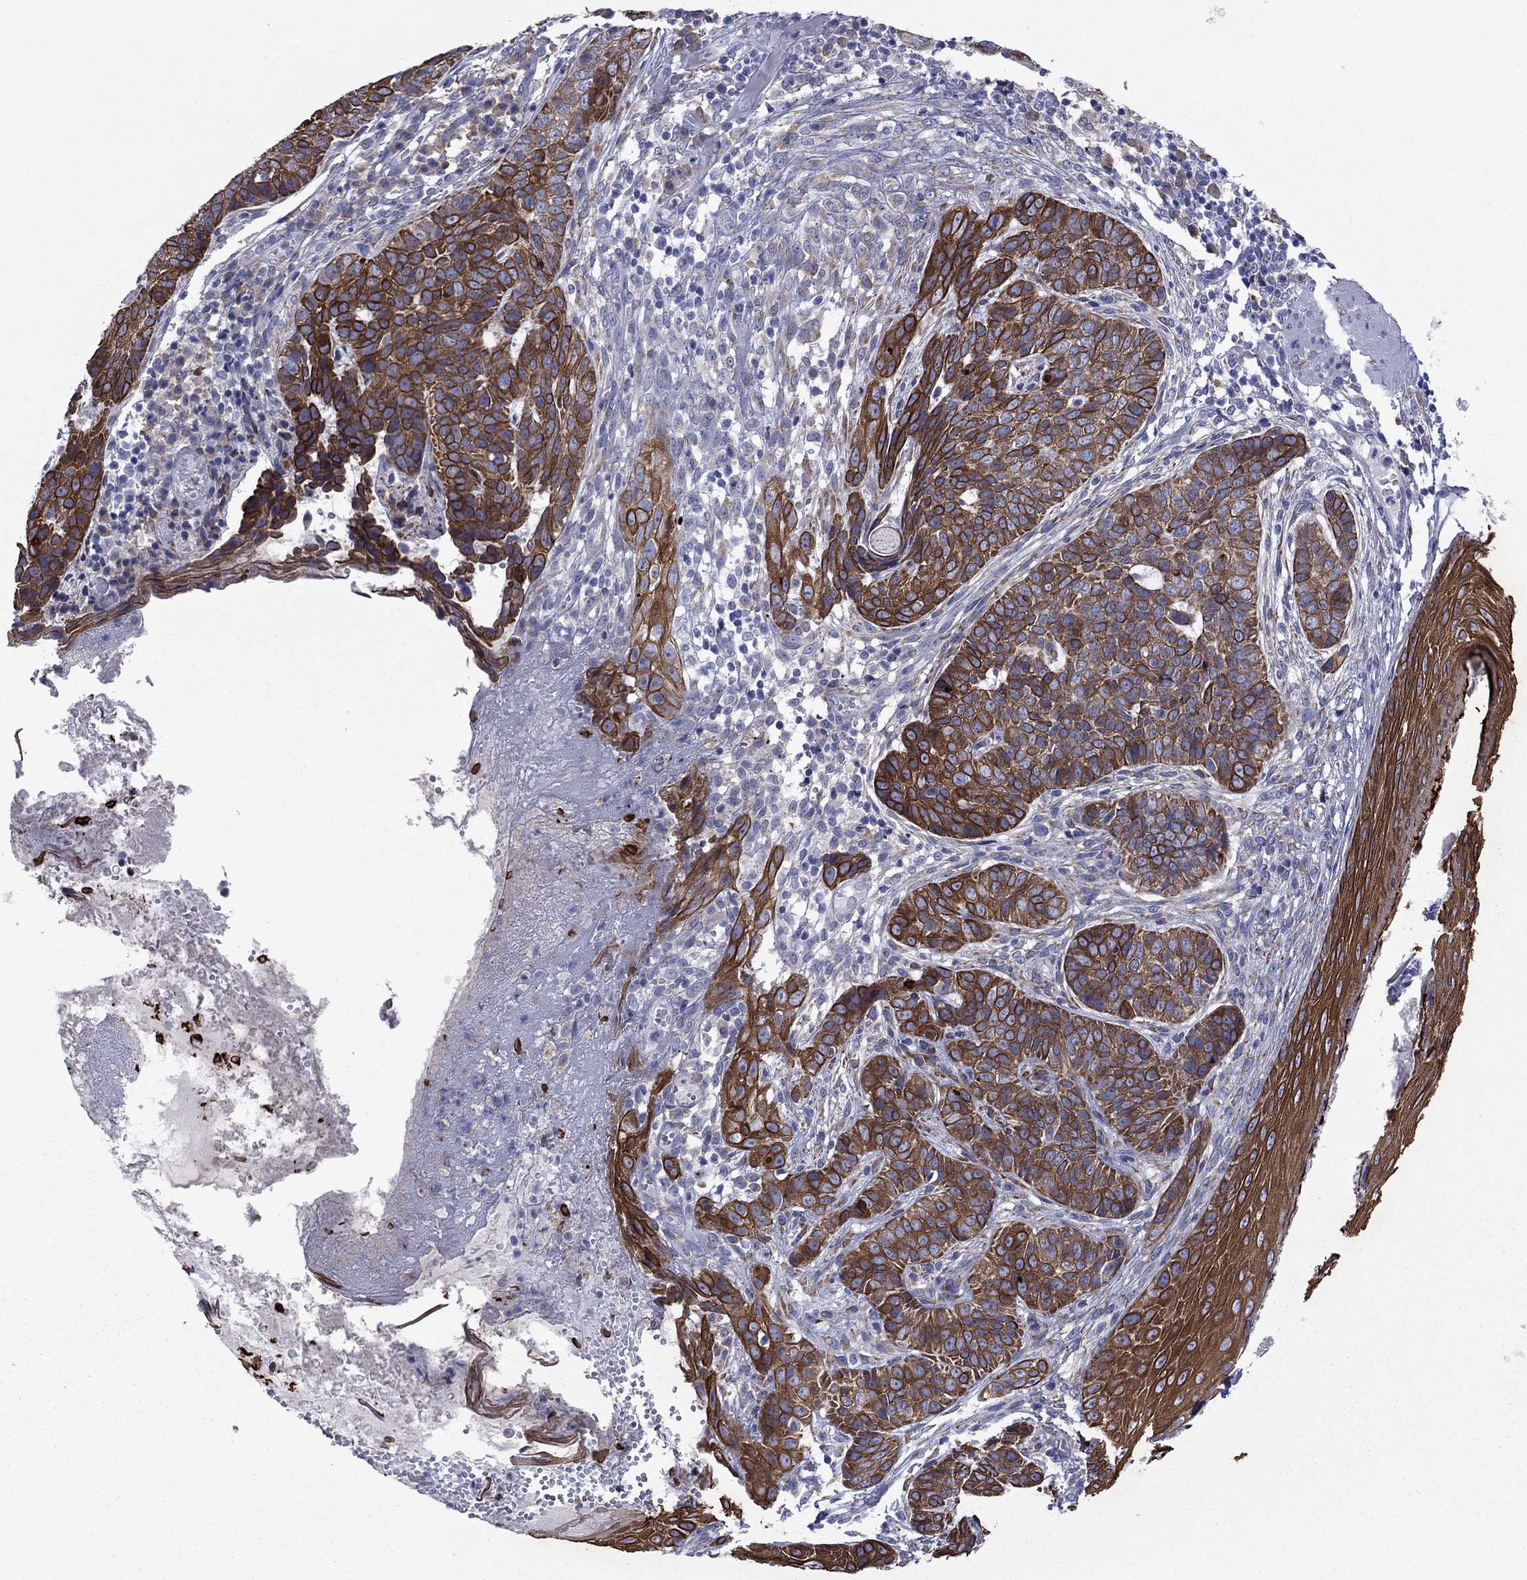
{"staining": {"intensity": "strong", "quantity": ">75%", "location": "cytoplasmic/membranous,nuclear"}, "tissue": "skin cancer", "cell_type": "Tumor cells", "image_type": "cancer", "snomed": [{"axis": "morphology", "description": "Basal cell carcinoma"}, {"axis": "topography", "description": "Skin"}], "caption": "Skin cancer (basal cell carcinoma) stained for a protein reveals strong cytoplasmic/membranous and nuclear positivity in tumor cells.", "gene": "TMPRSS11A", "patient": {"sex": "female", "age": 69}}